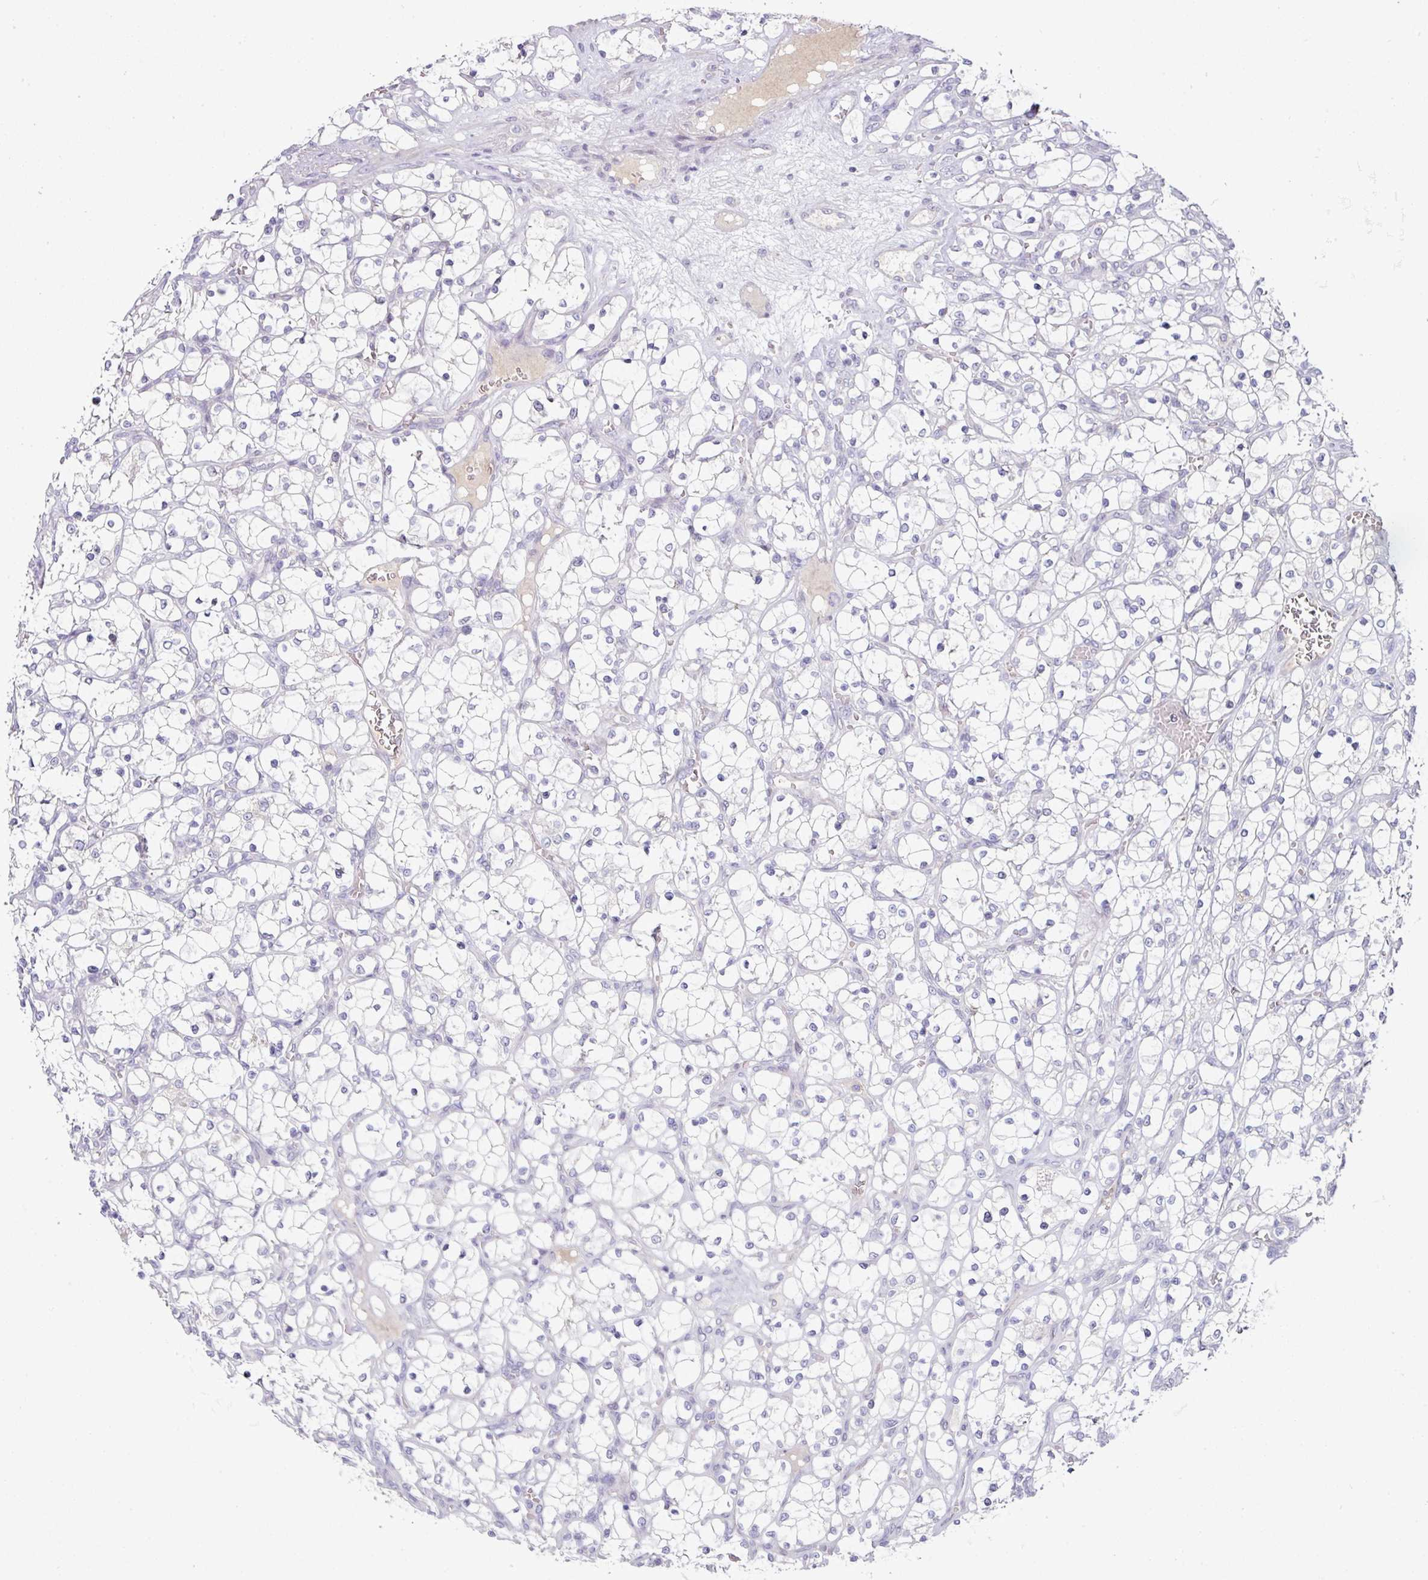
{"staining": {"intensity": "negative", "quantity": "none", "location": "none"}, "tissue": "renal cancer", "cell_type": "Tumor cells", "image_type": "cancer", "snomed": [{"axis": "morphology", "description": "Adenocarcinoma, NOS"}, {"axis": "topography", "description": "Kidney"}], "caption": "This is a histopathology image of immunohistochemistry staining of adenocarcinoma (renal), which shows no positivity in tumor cells.", "gene": "SLAMF6", "patient": {"sex": "female", "age": 69}}